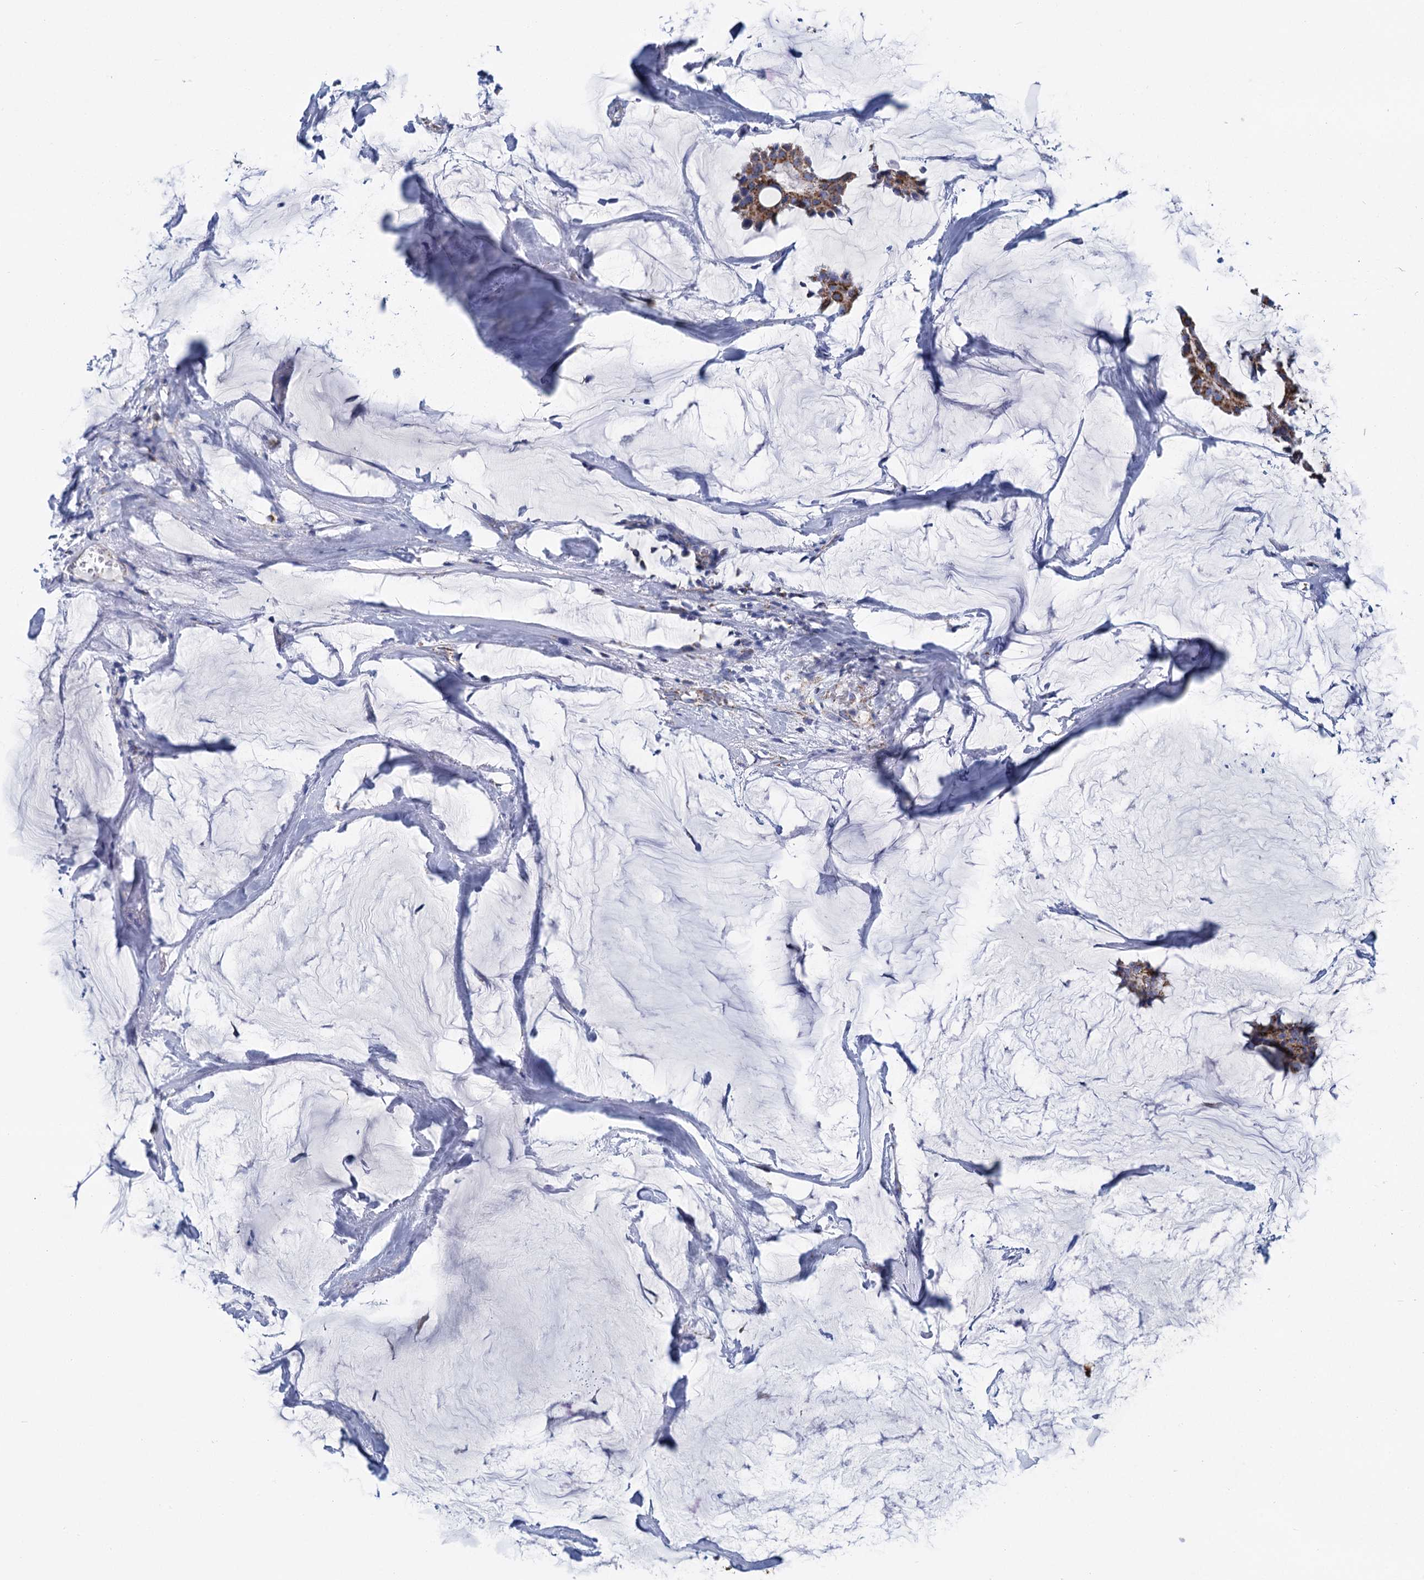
{"staining": {"intensity": "moderate", "quantity": ">75%", "location": "cytoplasmic/membranous"}, "tissue": "breast cancer", "cell_type": "Tumor cells", "image_type": "cancer", "snomed": [{"axis": "morphology", "description": "Duct carcinoma"}, {"axis": "topography", "description": "Breast"}], "caption": "A brown stain highlights moderate cytoplasmic/membranous expression of a protein in human breast cancer tumor cells.", "gene": "CCP110", "patient": {"sex": "female", "age": 93}}